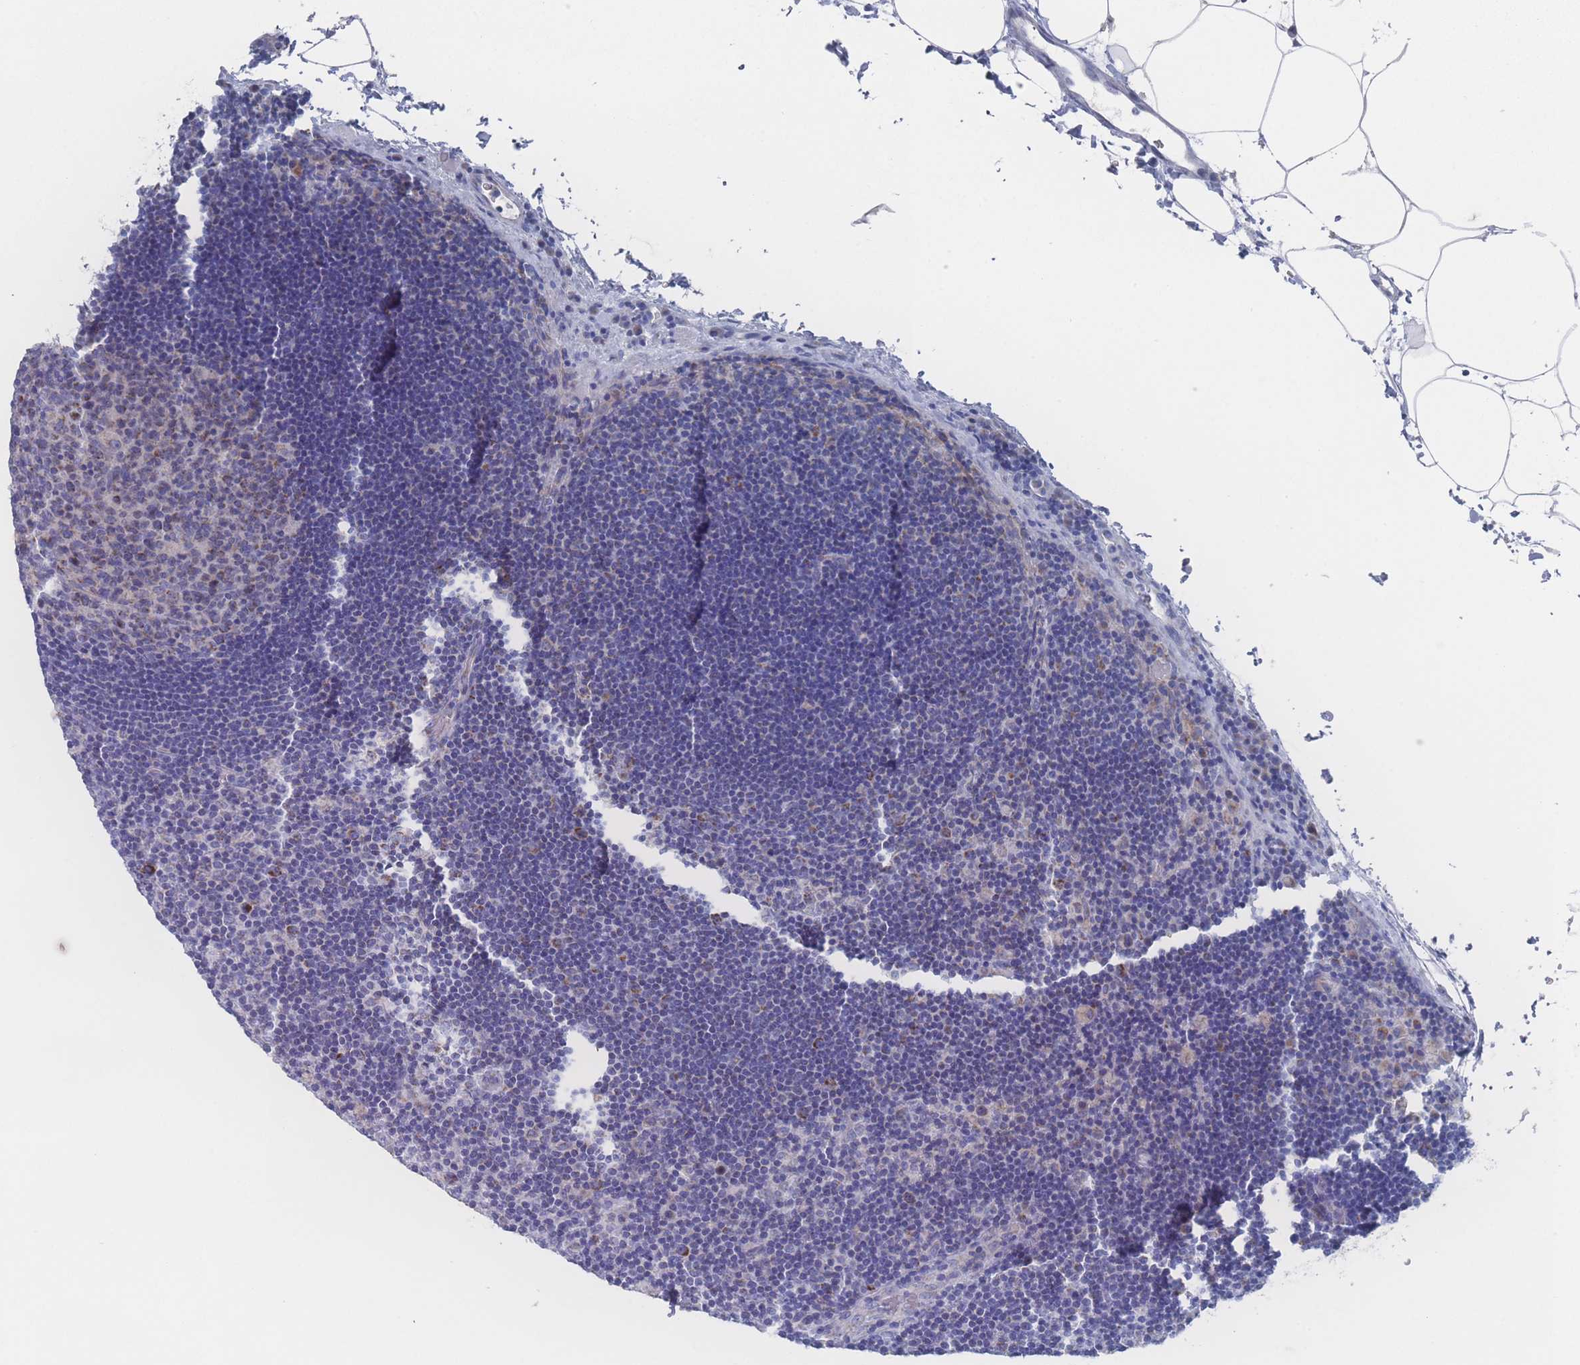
{"staining": {"intensity": "moderate", "quantity": "<25%", "location": "cytoplasmic/membranous"}, "tissue": "lymph node", "cell_type": "Germinal center cells", "image_type": "normal", "snomed": [{"axis": "morphology", "description": "Normal tissue, NOS"}, {"axis": "topography", "description": "Lymph node"}], "caption": "Protein expression analysis of benign lymph node demonstrates moderate cytoplasmic/membranous staining in about <25% of germinal center cells. (Brightfield microscopy of DAB IHC at high magnification).", "gene": "SNPH", "patient": {"sex": "male", "age": 62}}